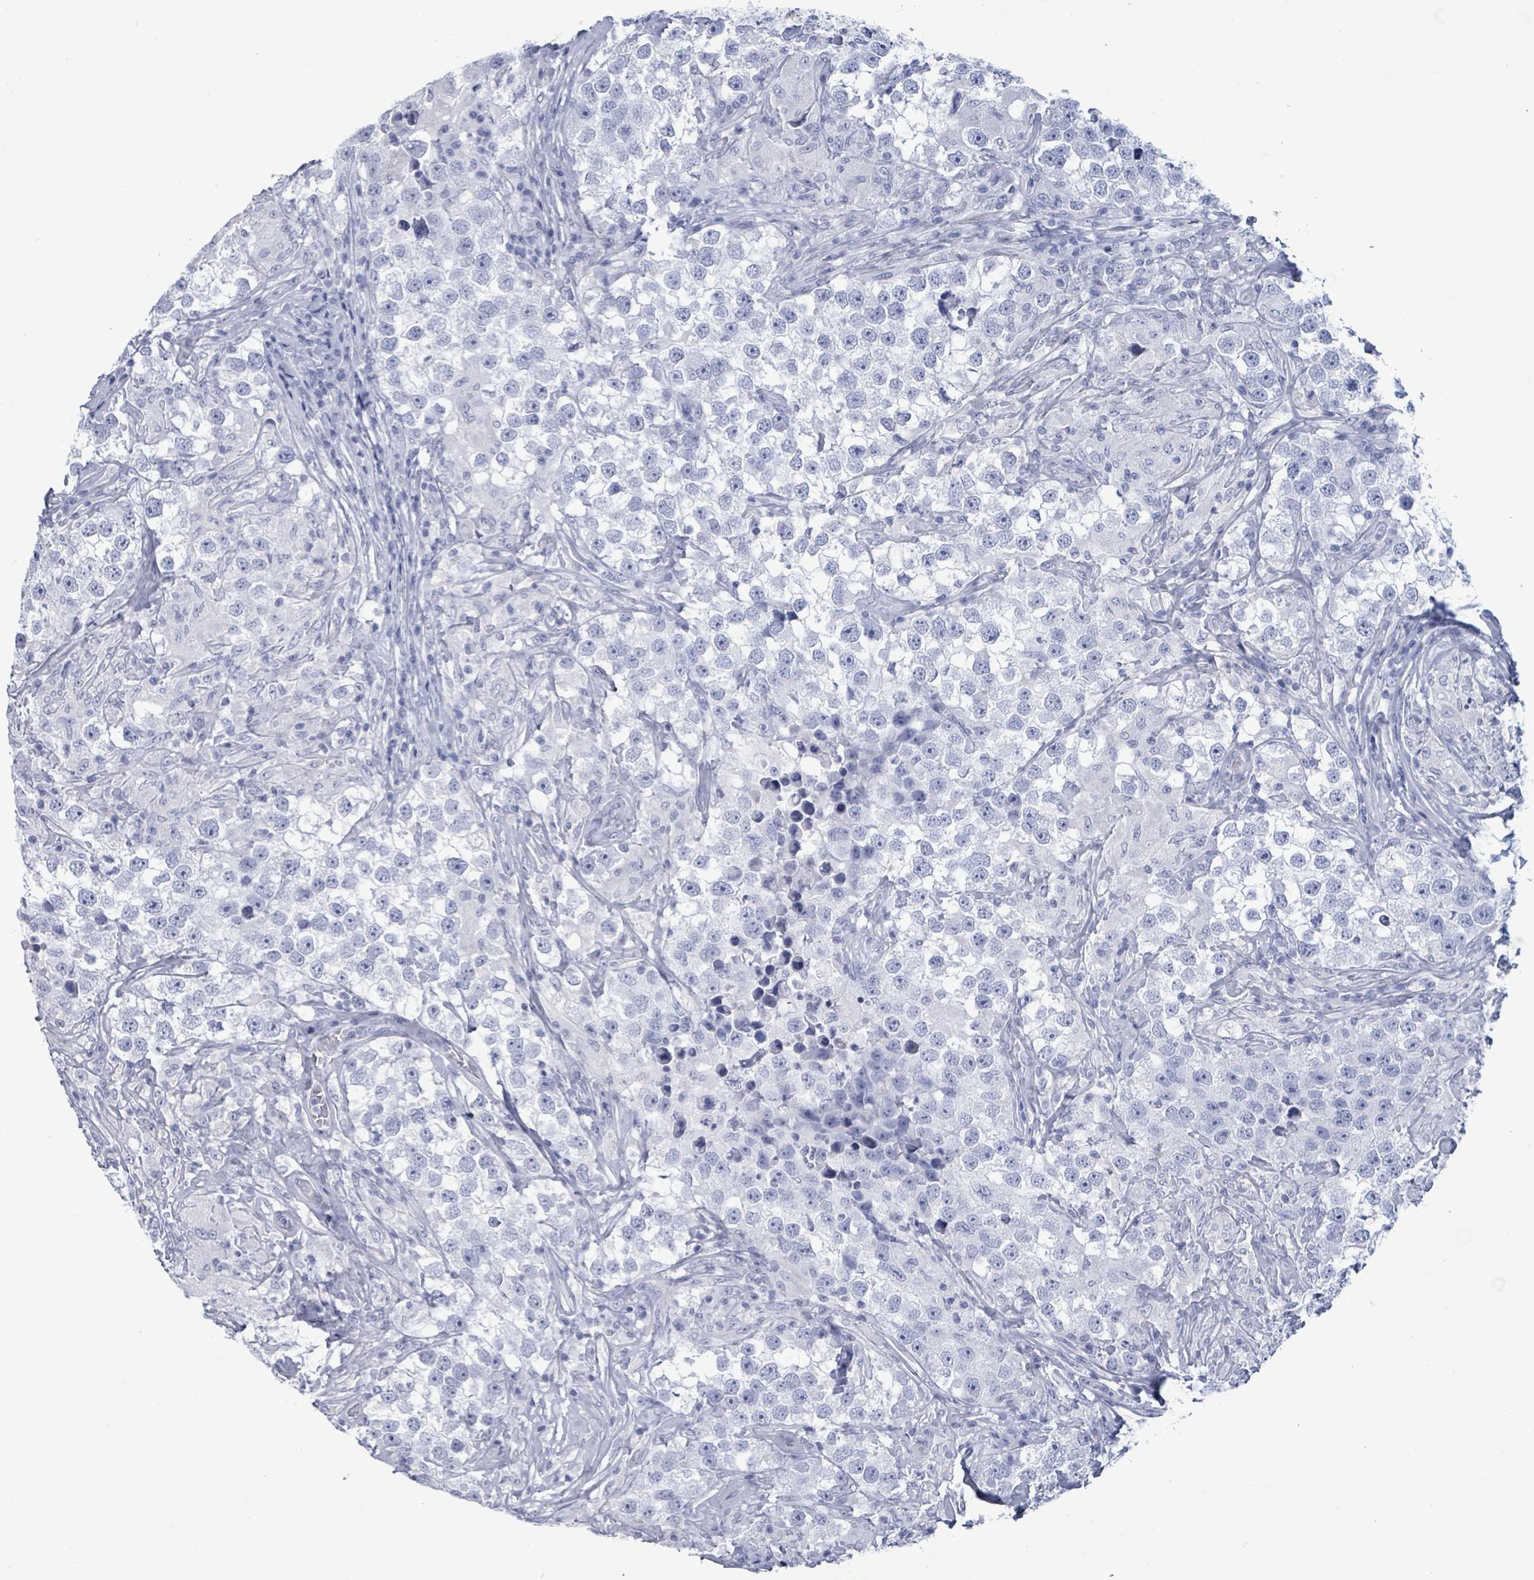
{"staining": {"intensity": "negative", "quantity": "none", "location": "none"}, "tissue": "testis cancer", "cell_type": "Tumor cells", "image_type": "cancer", "snomed": [{"axis": "morphology", "description": "Seminoma, NOS"}, {"axis": "topography", "description": "Testis"}], "caption": "The micrograph reveals no staining of tumor cells in testis cancer (seminoma).", "gene": "NKX2-1", "patient": {"sex": "male", "age": 46}}